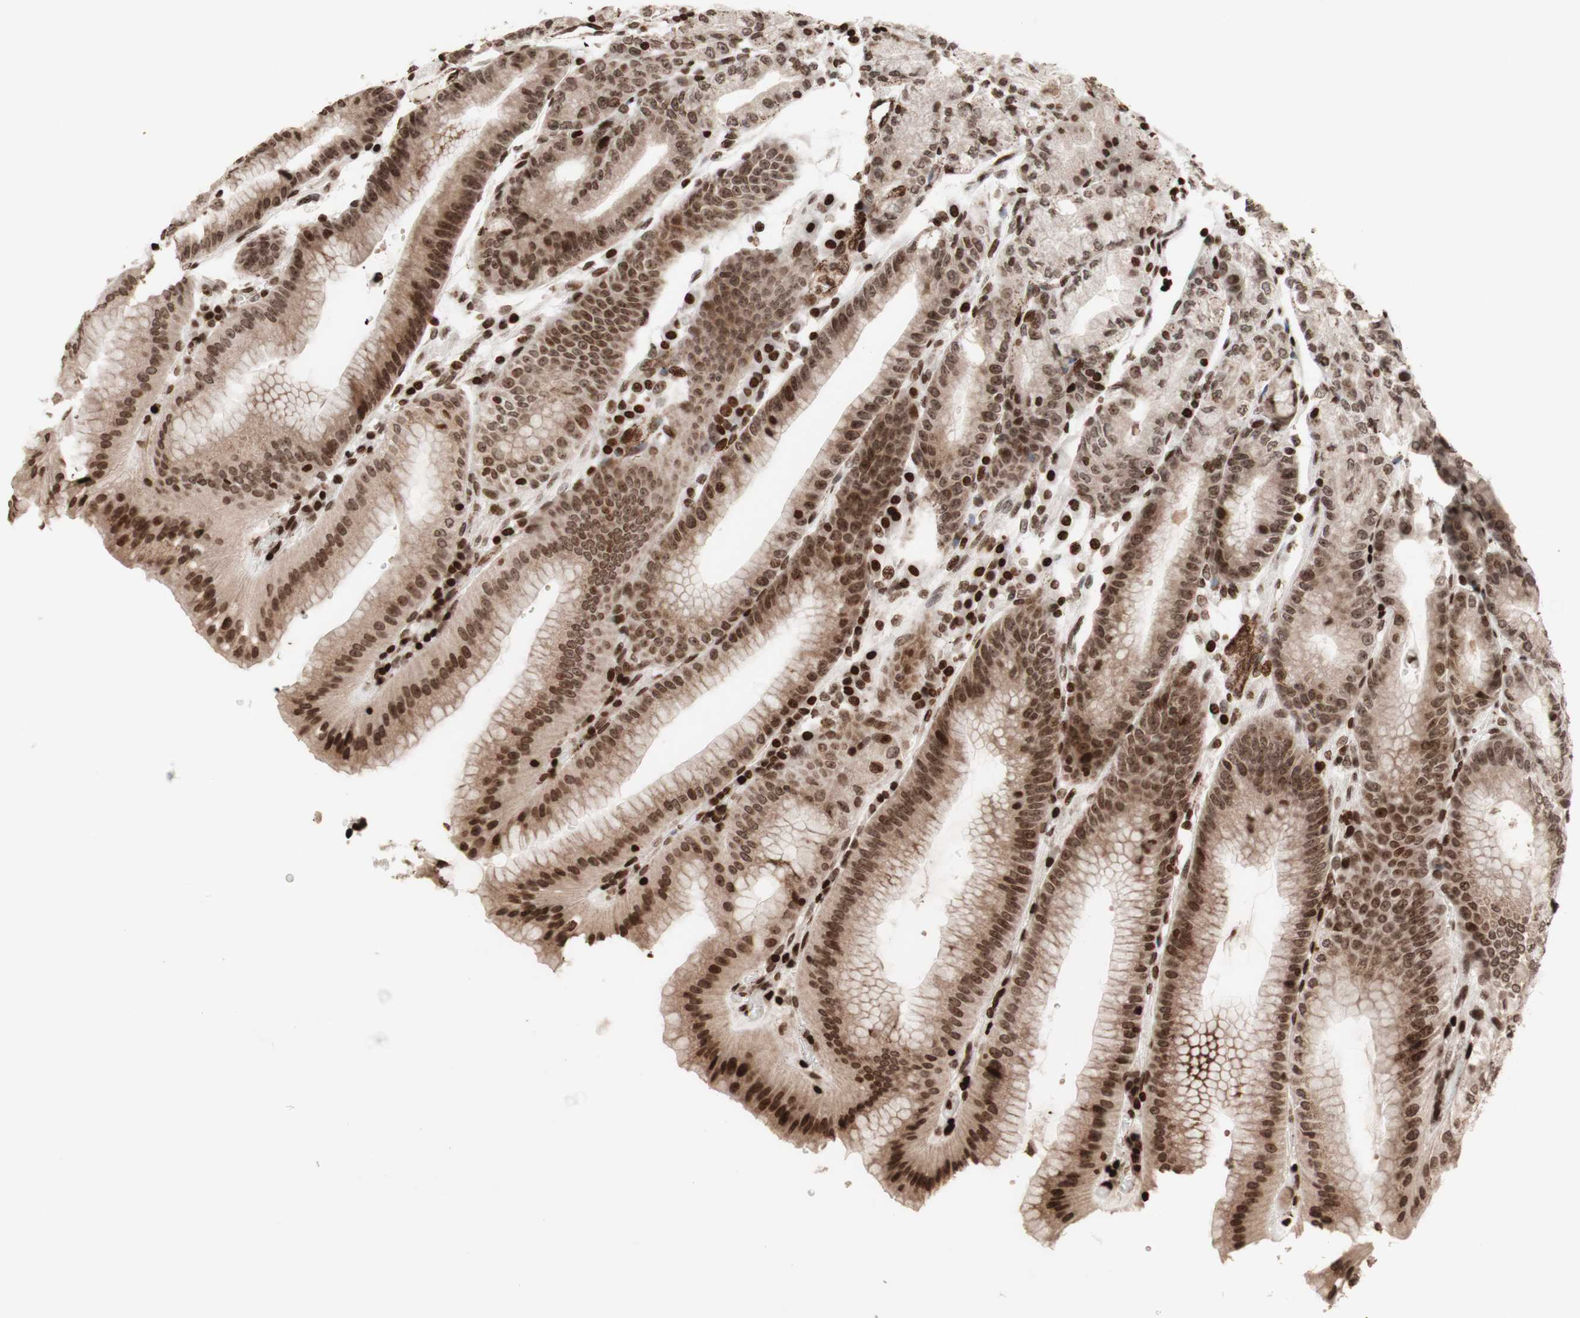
{"staining": {"intensity": "strong", "quantity": ">75%", "location": "cytoplasmic/membranous,nuclear"}, "tissue": "stomach", "cell_type": "Glandular cells", "image_type": "normal", "snomed": [{"axis": "morphology", "description": "Normal tissue, NOS"}, {"axis": "topography", "description": "Stomach, lower"}], "caption": "Strong cytoplasmic/membranous,nuclear staining is present in approximately >75% of glandular cells in normal stomach.", "gene": "NCAPD2", "patient": {"sex": "male", "age": 71}}